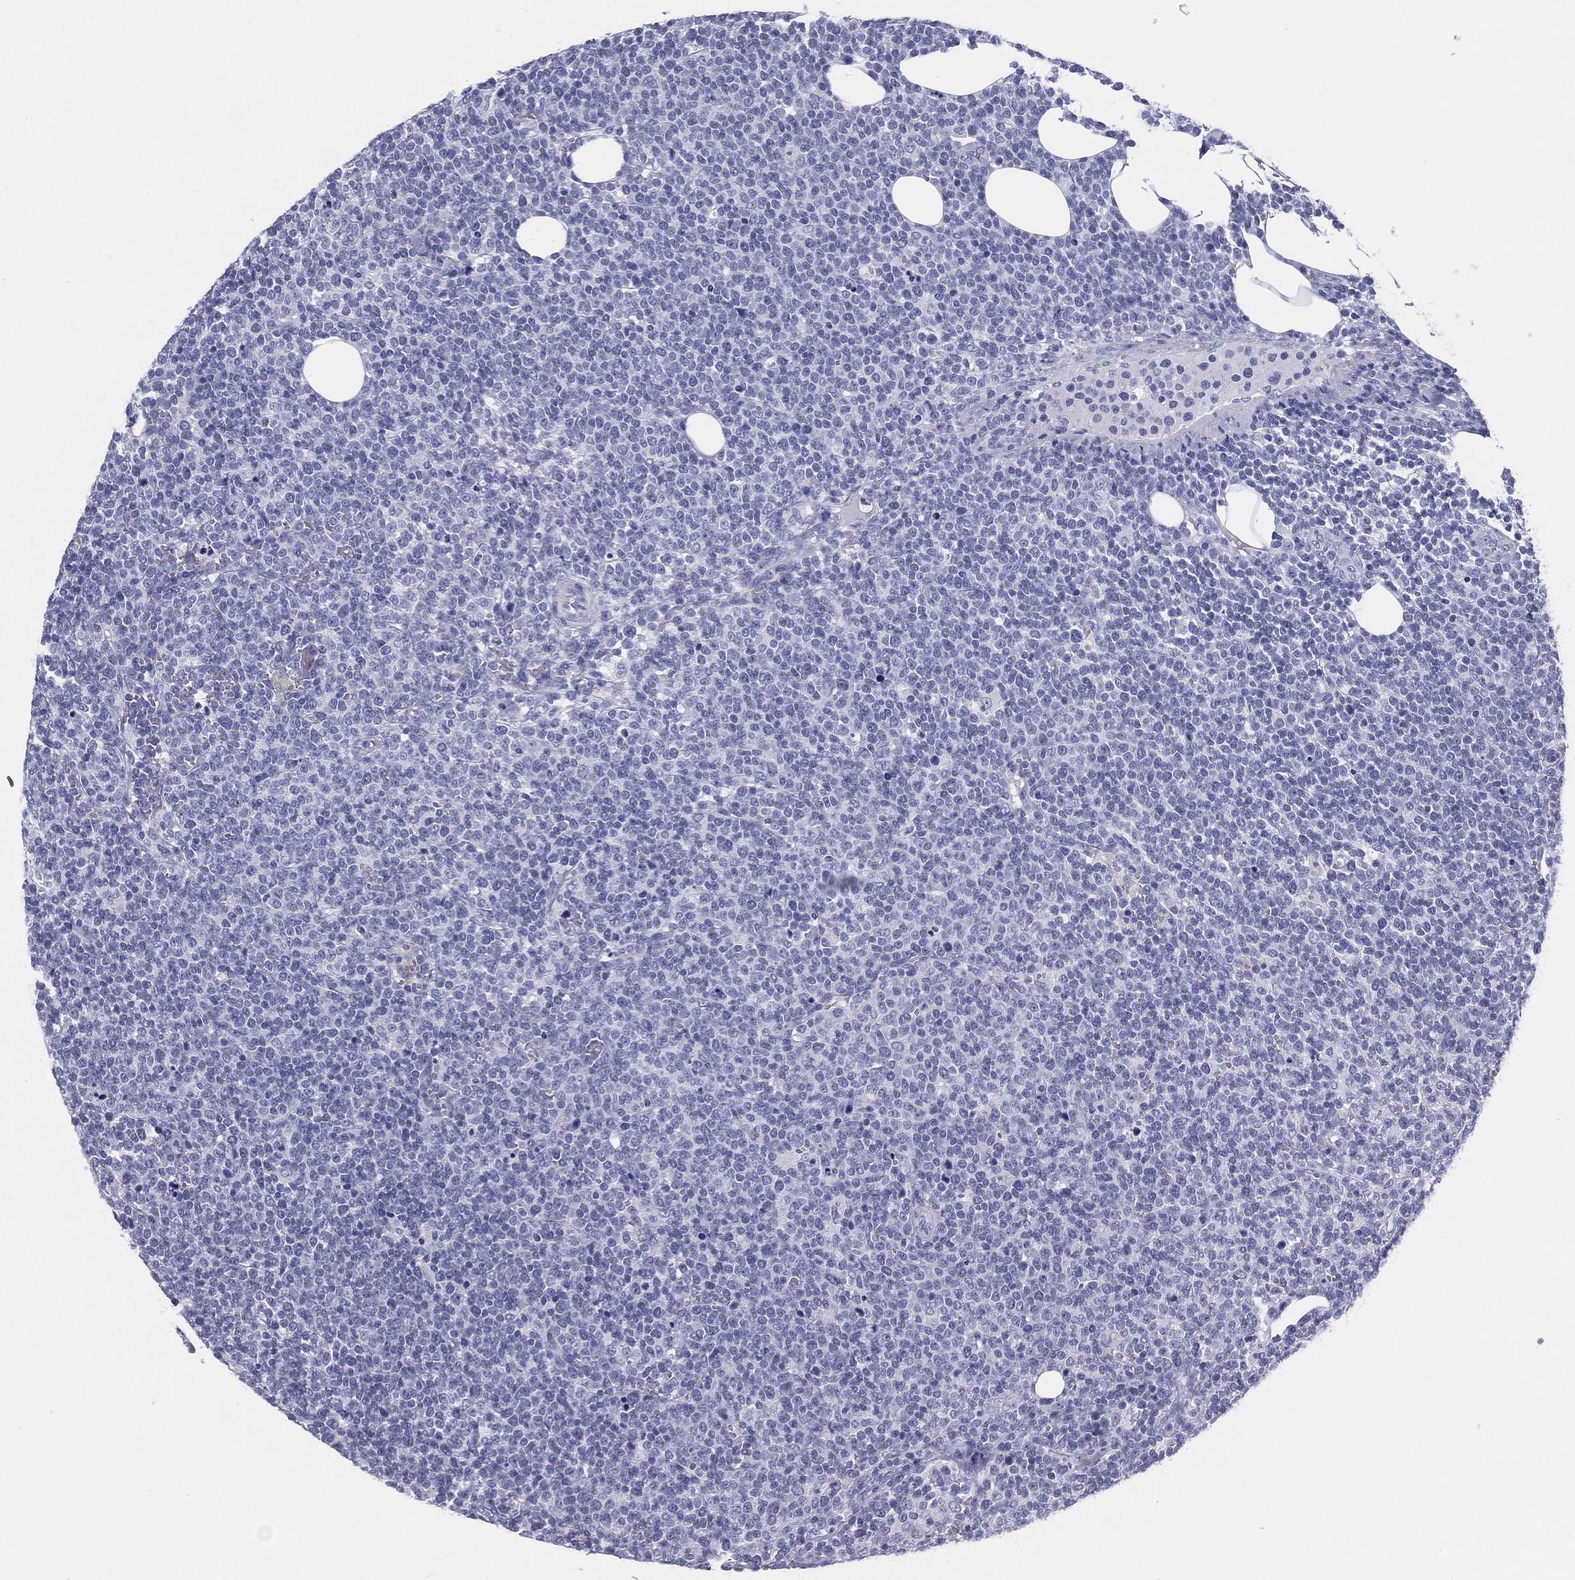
{"staining": {"intensity": "negative", "quantity": "none", "location": "none"}, "tissue": "lymphoma", "cell_type": "Tumor cells", "image_type": "cancer", "snomed": [{"axis": "morphology", "description": "Malignant lymphoma, non-Hodgkin's type, High grade"}, {"axis": "topography", "description": "Lymph node"}], "caption": "The micrograph demonstrates no staining of tumor cells in malignant lymphoma, non-Hodgkin's type (high-grade). The staining is performed using DAB brown chromogen with nuclei counter-stained in using hematoxylin.", "gene": "ATP1B2", "patient": {"sex": "male", "age": 61}}